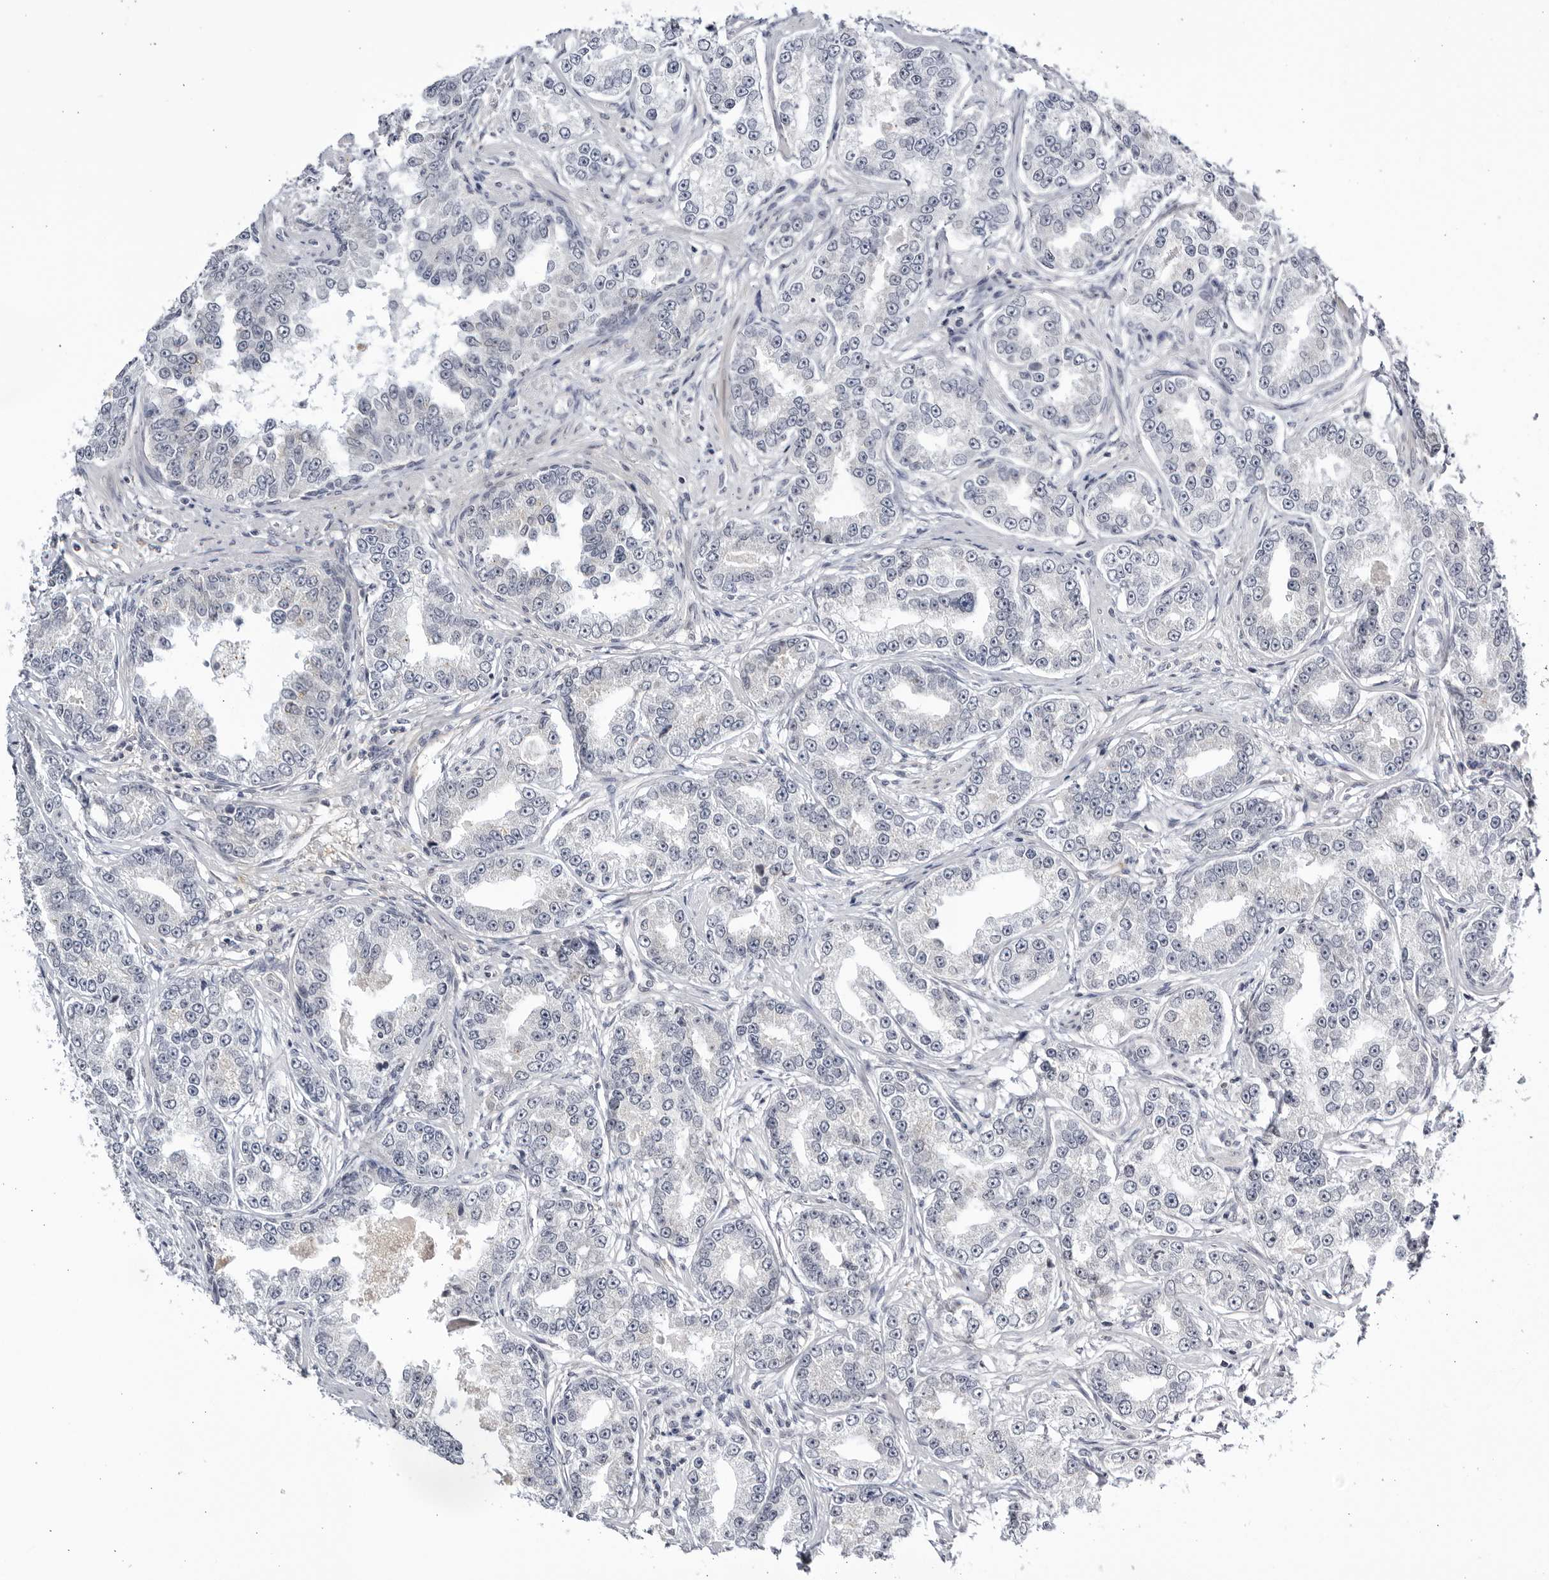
{"staining": {"intensity": "negative", "quantity": "none", "location": "none"}, "tissue": "prostate cancer", "cell_type": "Tumor cells", "image_type": "cancer", "snomed": [{"axis": "morphology", "description": "Normal tissue, NOS"}, {"axis": "morphology", "description": "Adenocarcinoma, High grade"}, {"axis": "topography", "description": "Prostate"}], "caption": "Histopathology image shows no significant protein expression in tumor cells of prostate cancer.", "gene": "CNBD1", "patient": {"sex": "male", "age": 83}}